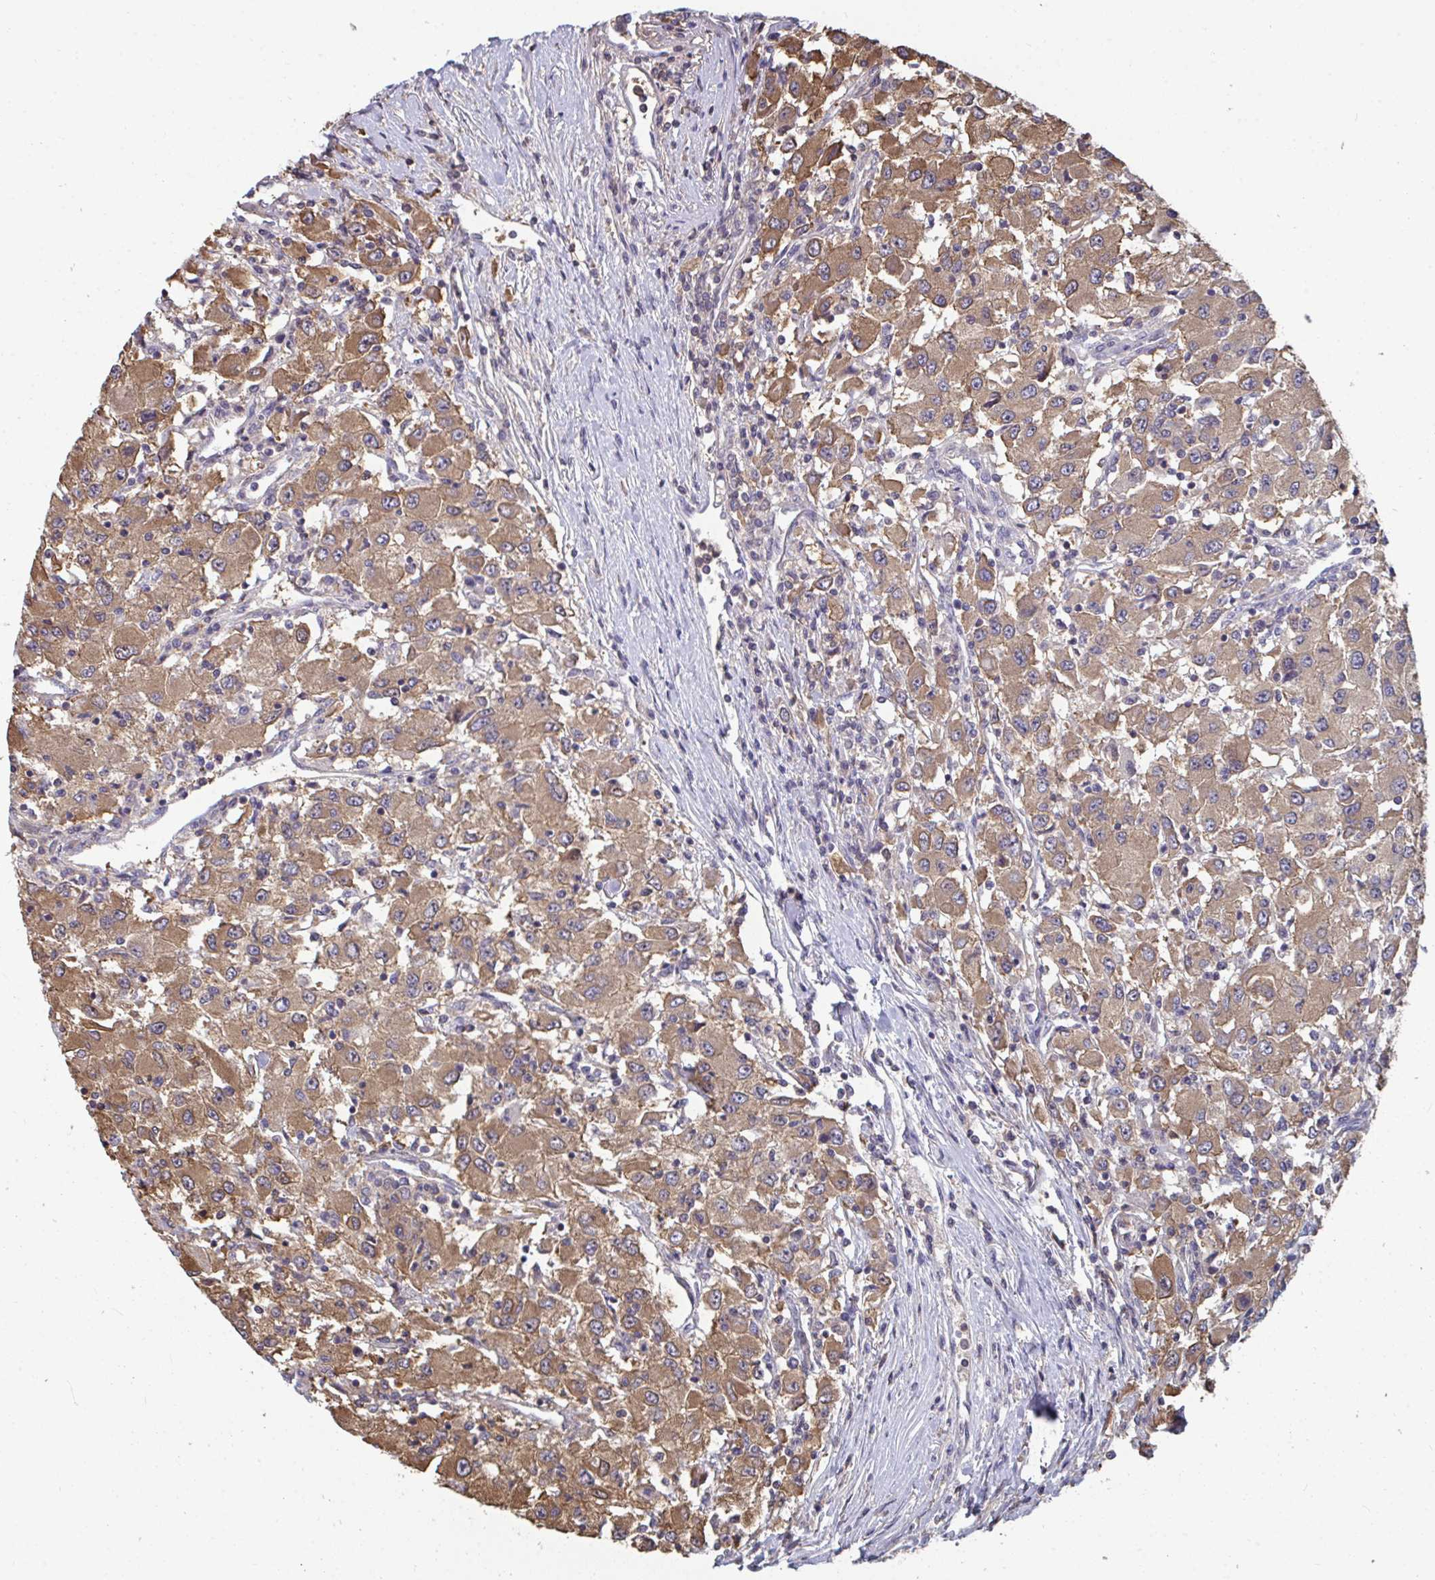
{"staining": {"intensity": "moderate", "quantity": ">75%", "location": "cytoplasmic/membranous"}, "tissue": "renal cancer", "cell_type": "Tumor cells", "image_type": "cancer", "snomed": [{"axis": "morphology", "description": "Adenocarcinoma, NOS"}, {"axis": "topography", "description": "Kidney"}], "caption": "Renal adenocarcinoma tissue displays moderate cytoplasmic/membranous staining in approximately >75% of tumor cells", "gene": "TTC9C", "patient": {"sex": "female", "age": 67}}